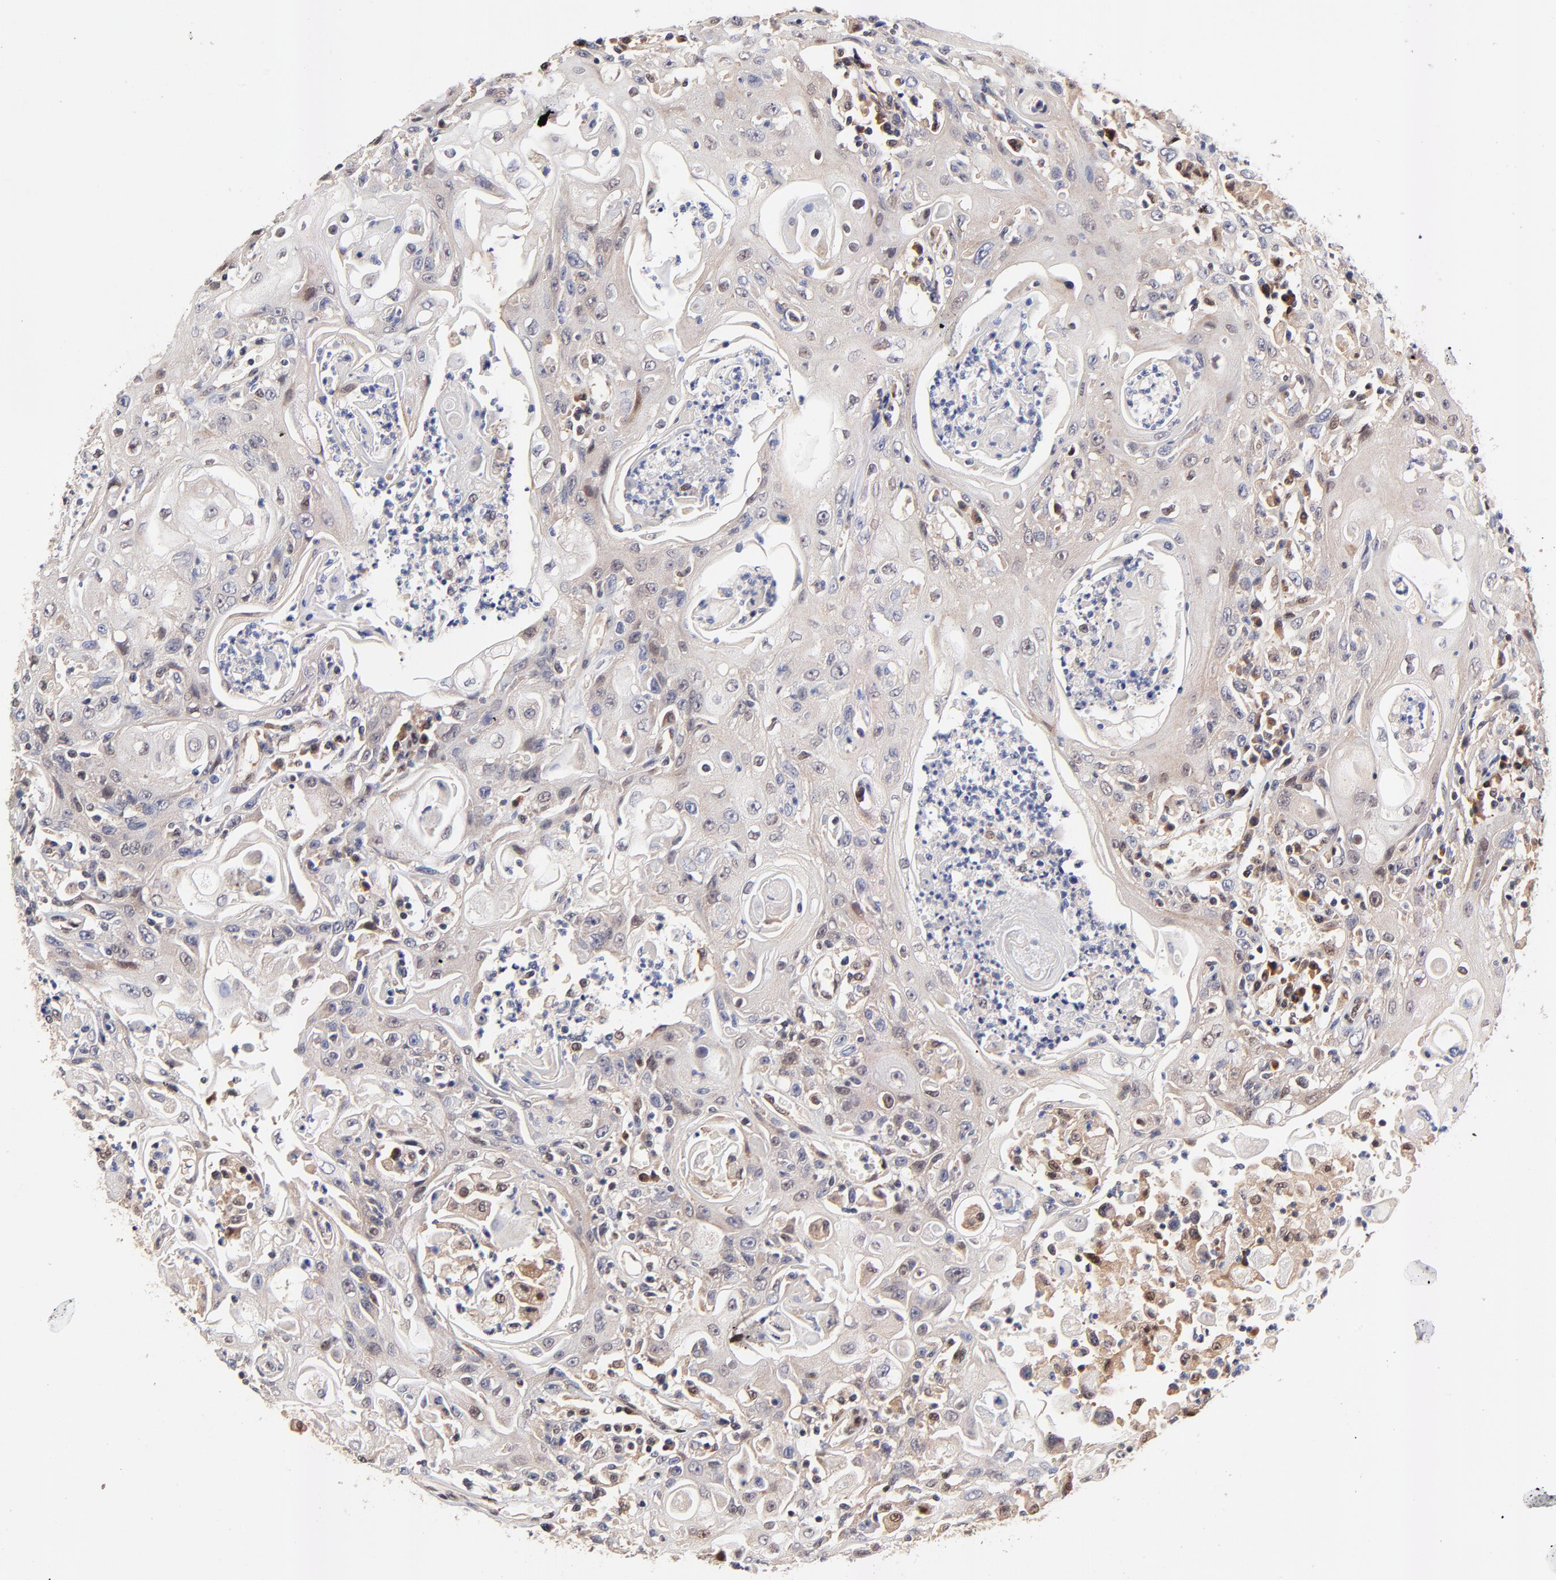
{"staining": {"intensity": "weak", "quantity": "25%-75%", "location": "cytoplasmic/membranous,nuclear"}, "tissue": "head and neck cancer", "cell_type": "Tumor cells", "image_type": "cancer", "snomed": [{"axis": "morphology", "description": "Squamous cell carcinoma, NOS"}, {"axis": "topography", "description": "Oral tissue"}, {"axis": "topography", "description": "Head-Neck"}], "caption": "Protein staining reveals weak cytoplasmic/membranous and nuclear positivity in about 25%-75% of tumor cells in head and neck cancer (squamous cell carcinoma).", "gene": "TXNL1", "patient": {"sex": "female", "age": 76}}